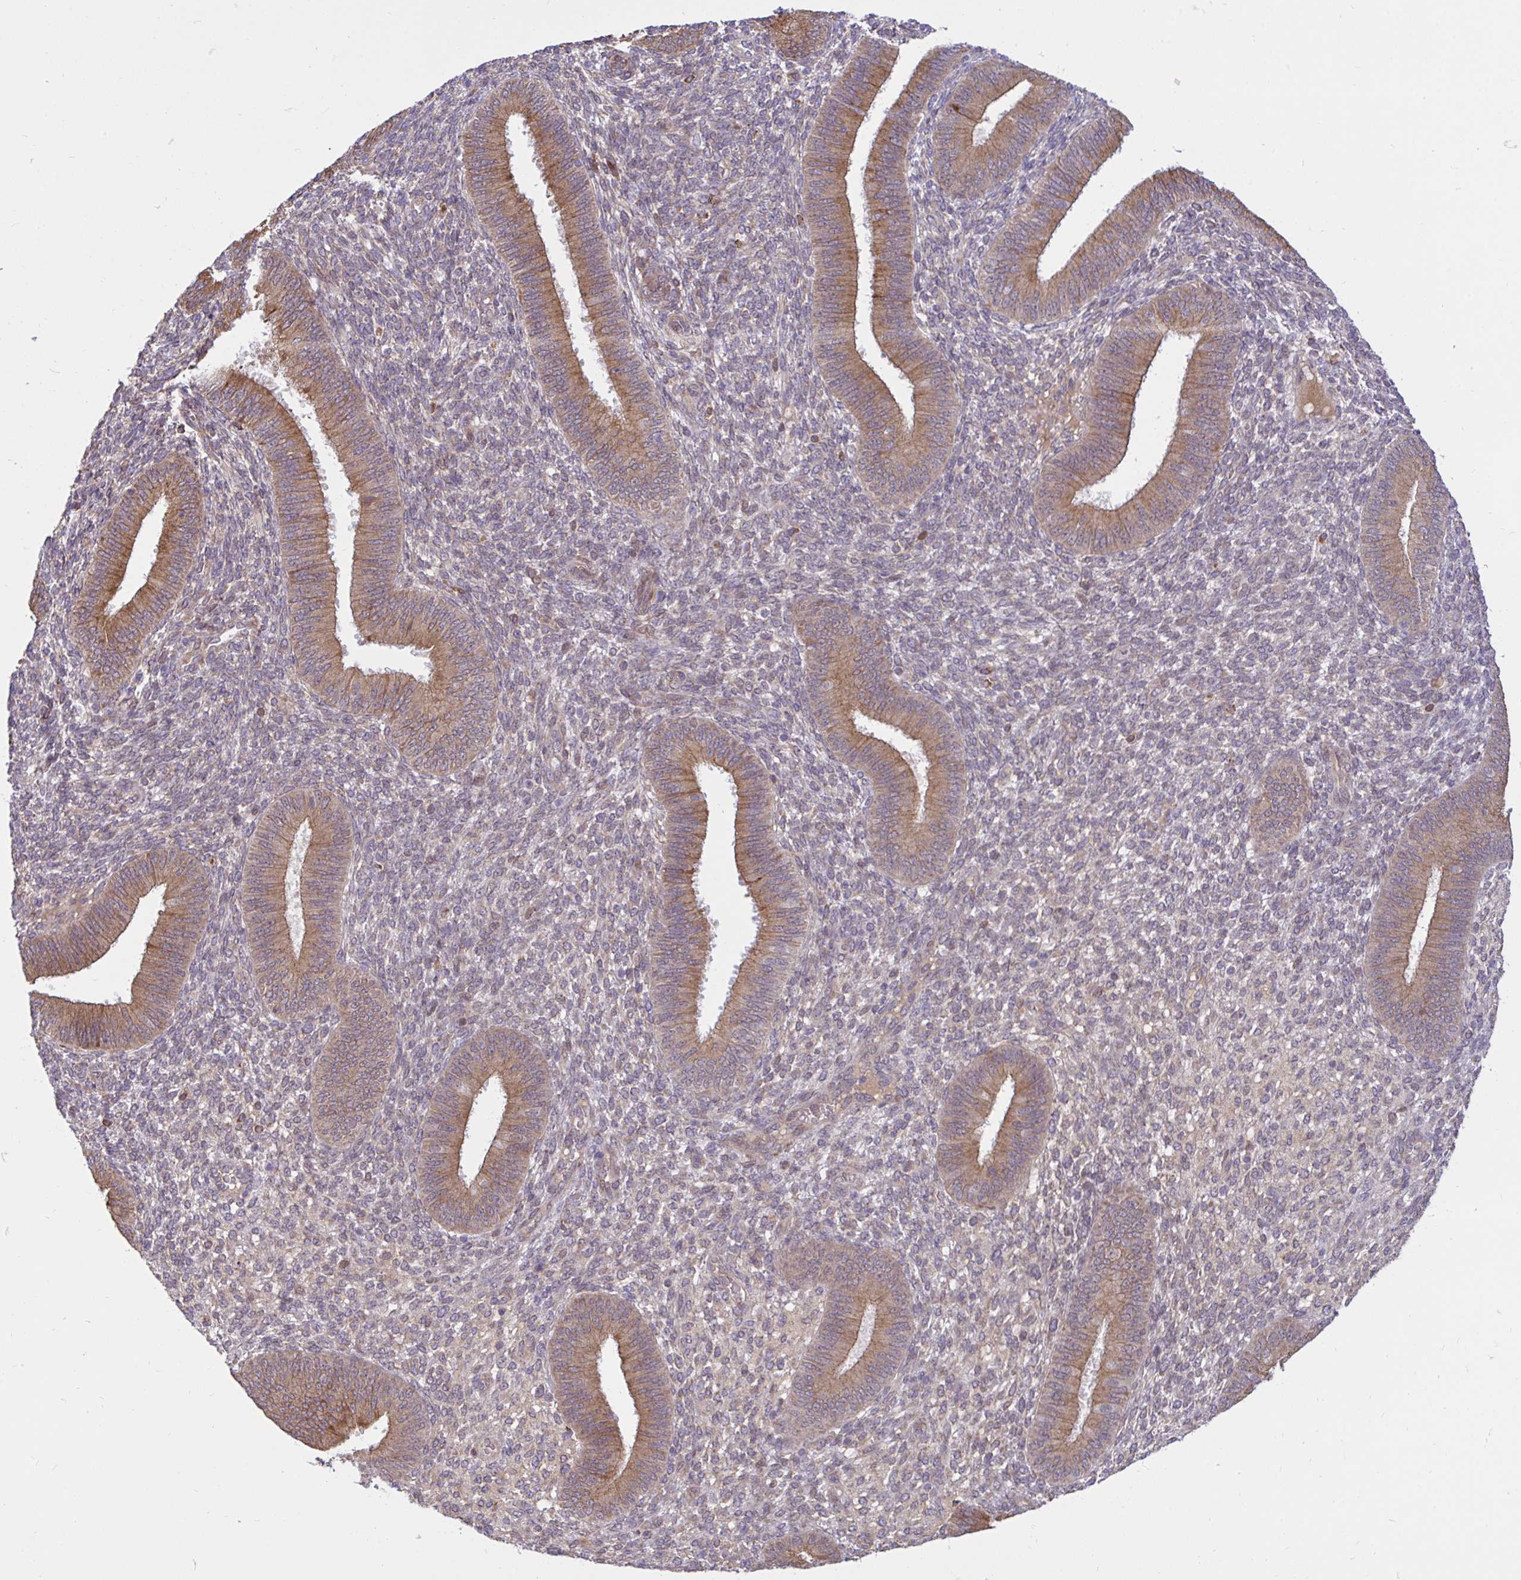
{"staining": {"intensity": "moderate", "quantity": "<25%", "location": "cytoplasmic/membranous"}, "tissue": "endometrium", "cell_type": "Cells in endometrial stroma", "image_type": "normal", "snomed": [{"axis": "morphology", "description": "Normal tissue, NOS"}, {"axis": "topography", "description": "Endometrium"}], "caption": "Cells in endometrial stroma show low levels of moderate cytoplasmic/membranous positivity in approximately <25% of cells in unremarkable human endometrium.", "gene": "NAALAD2", "patient": {"sex": "female", "age": 39}}